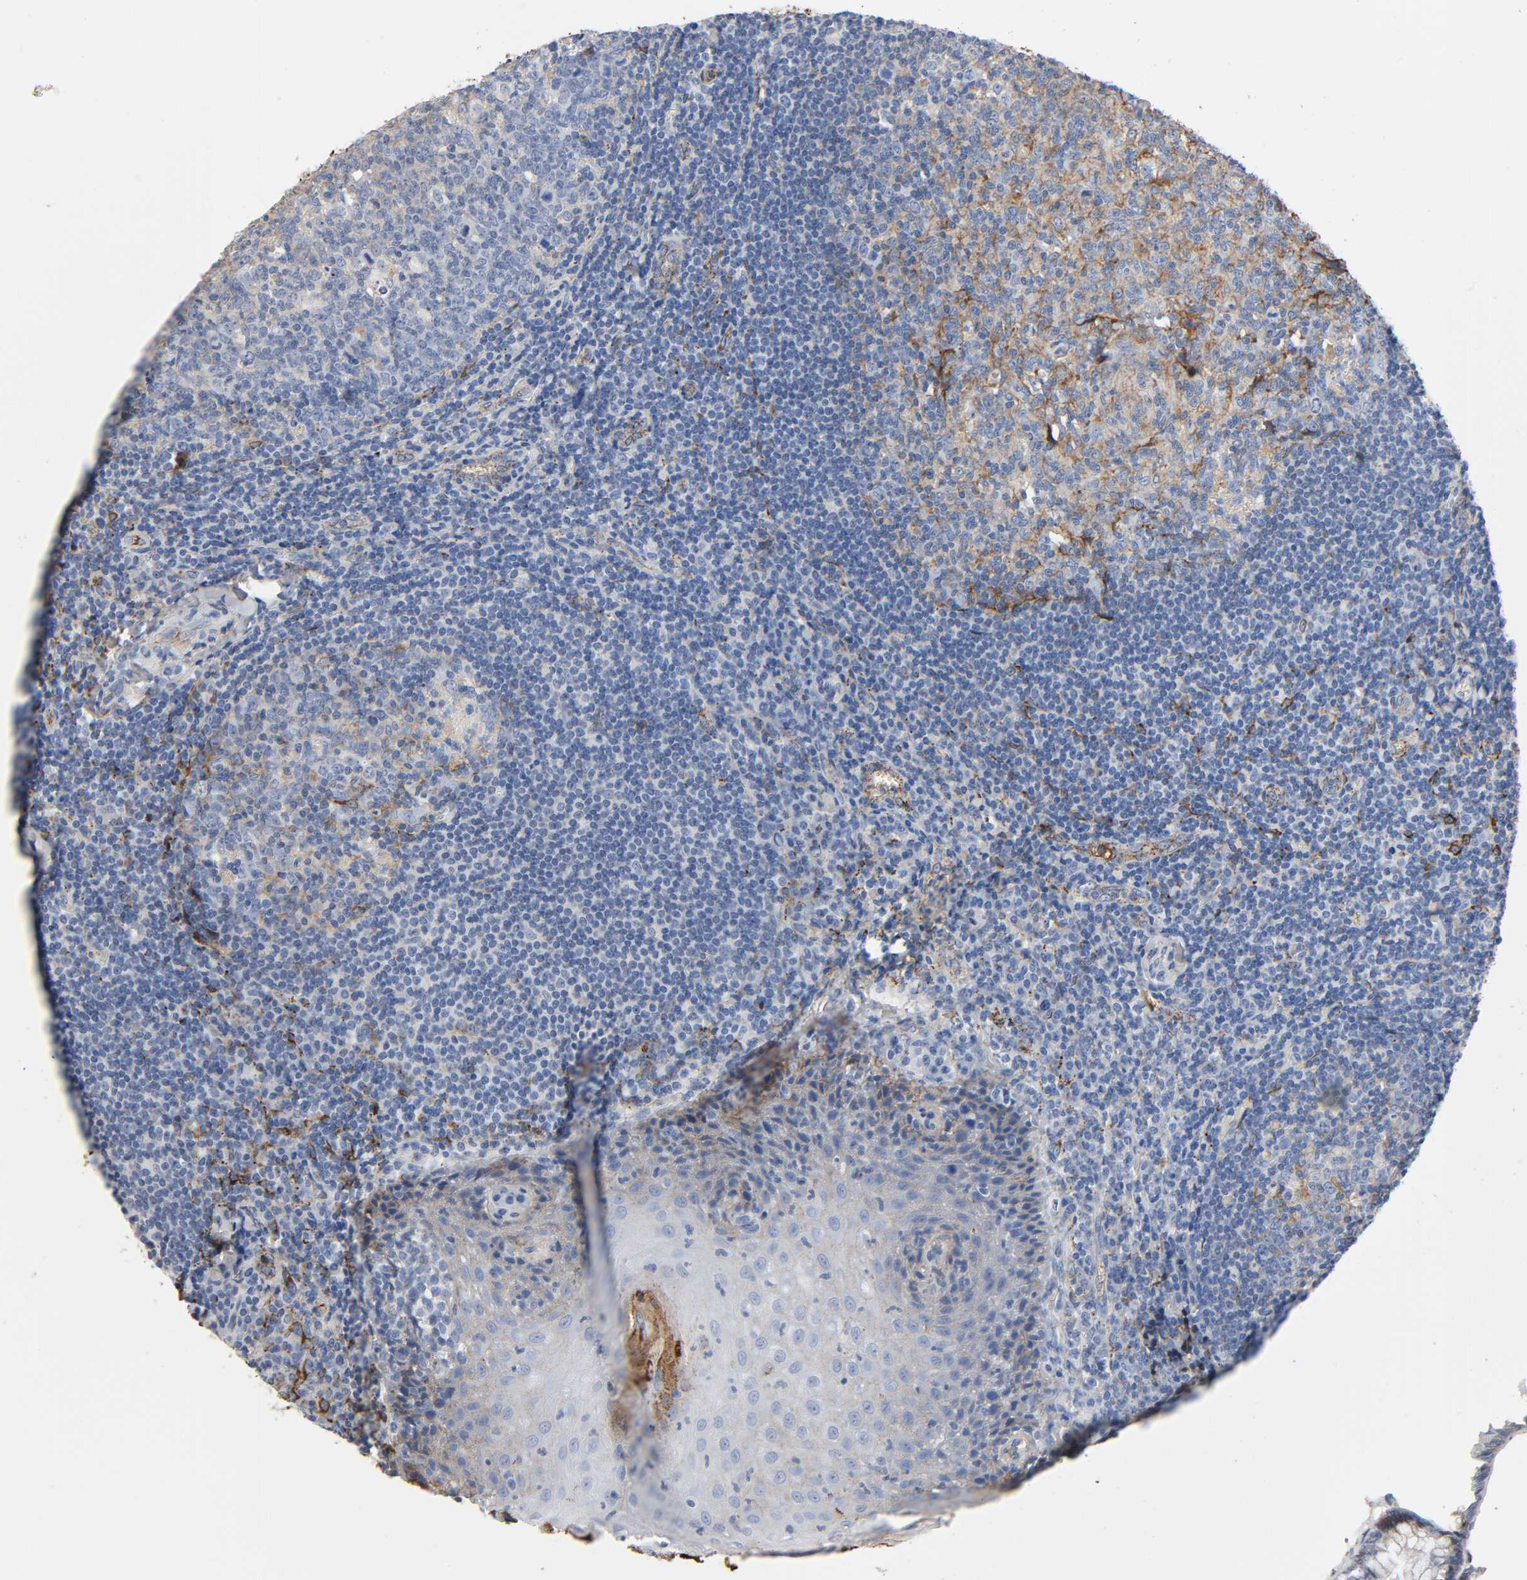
{"staining": {"intensity": "weak", "quantity": ">75%", "location": "cytoplasmic/membranous"}, "tissue": "tonsil", "cell_type": "Germinal center cells", "image_type": "normal", "snomed": [{"axis": "morphology", "description": "Normal tissue, NOS"}, {"axis": "topography", "description": "Tonsil"}], "caption": "Weak cytoplasmic/membranous protein staining is identified in about >75% of germinal center cells in tonsil. The staining was performed using DAB (3,3'-diaminobenzidine), with brown indicating positive protein expression. Nuclei are stained blue with hematoxylin.", "gene": "C3", "patient": {"sex": "male", "age": 31}}